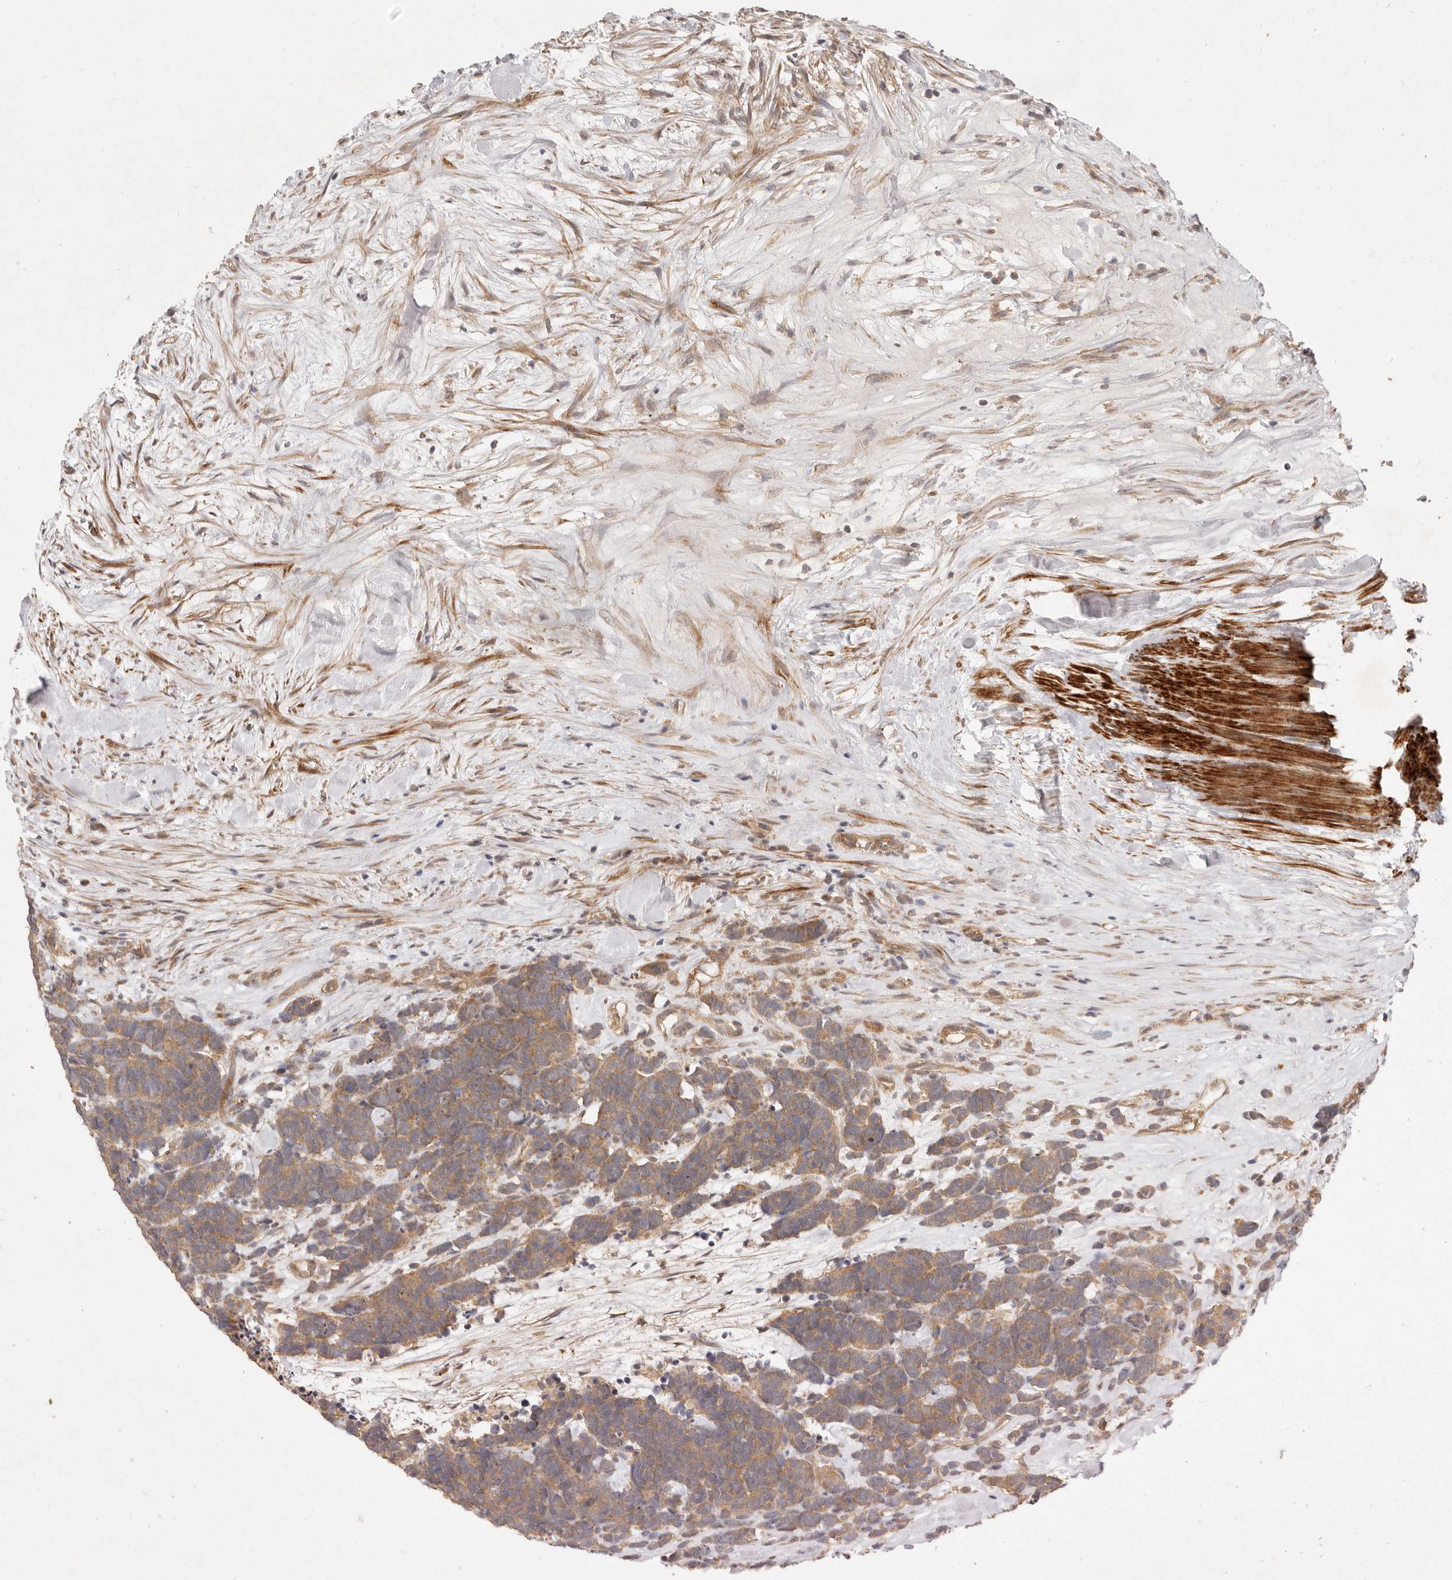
{"staining": {"intensity": "moderate", "quantity": ">75%", "location": "cytoplasmic/membranous"}, "tissue": "carcinoid", "cell_type": "Tumor cells", "image_type": "cancer", "snomed": [{"axis": "morphology", "description": "Carcinoma, NOS"}, {"axis": "morphology", "description": "Carcinoid, malignant, NOS"}, {"axis": "topography", "description": "Urinary bladder"}], "caption": "Carcinoid stained with DAB IHC exhibits medium levels of moderate cytoplasmic/membranous positivity in approximately >75% of tumor cells.", "gene": "VIPR1", "patient": {"sex": "male", "age": 57}}